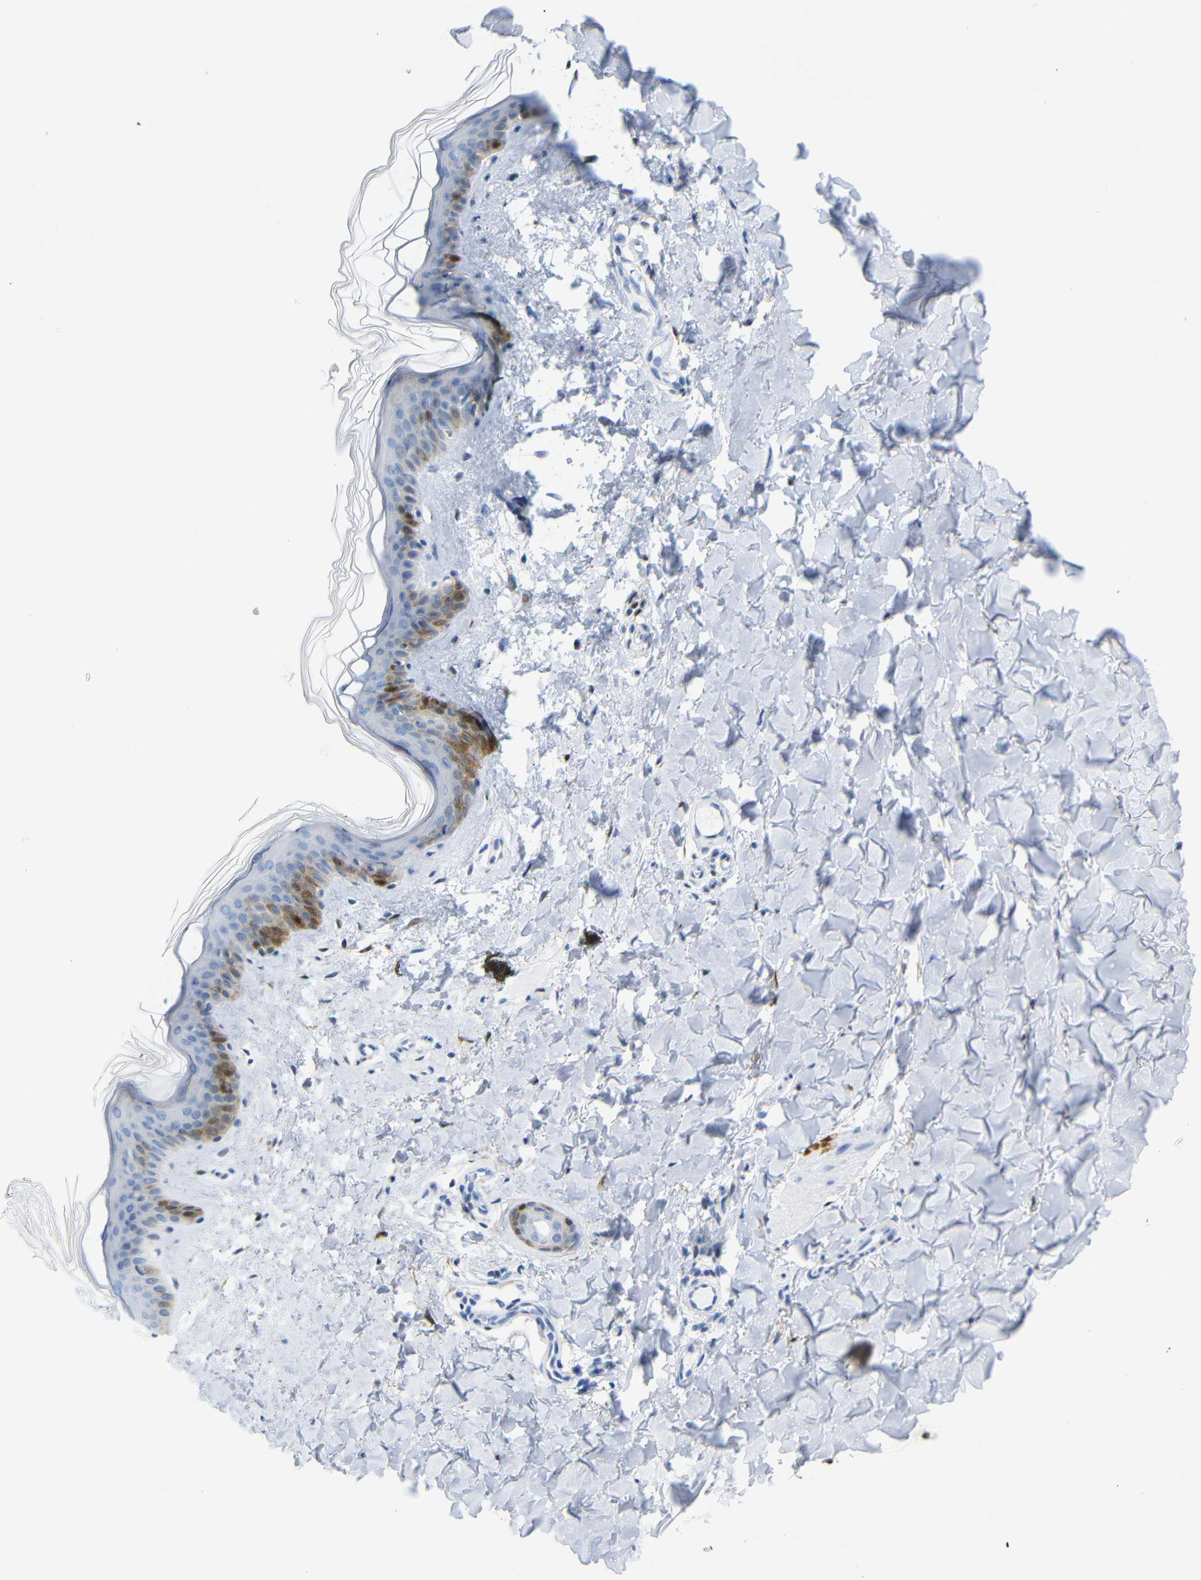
{"staining": {"intensity": "moderate", "quantity": ">75%", "location": "cytoplasmic/membranous"}, "tissue": "skin", "cell_type": "Fibroblasts", "image_type": "normal", "snomed": [{"axis": "morphology", "description": "Normal tissue, NOS"}, {"axis": "topography", "description": "Skin"}], "caption": "Skin stained with immunohistochemistry reveals moderate cytoplasmic/membranous positivity in about >75% of fibroblasts.", "gene": "MT1A", "patient": {"sex": "female", "age": 41}}